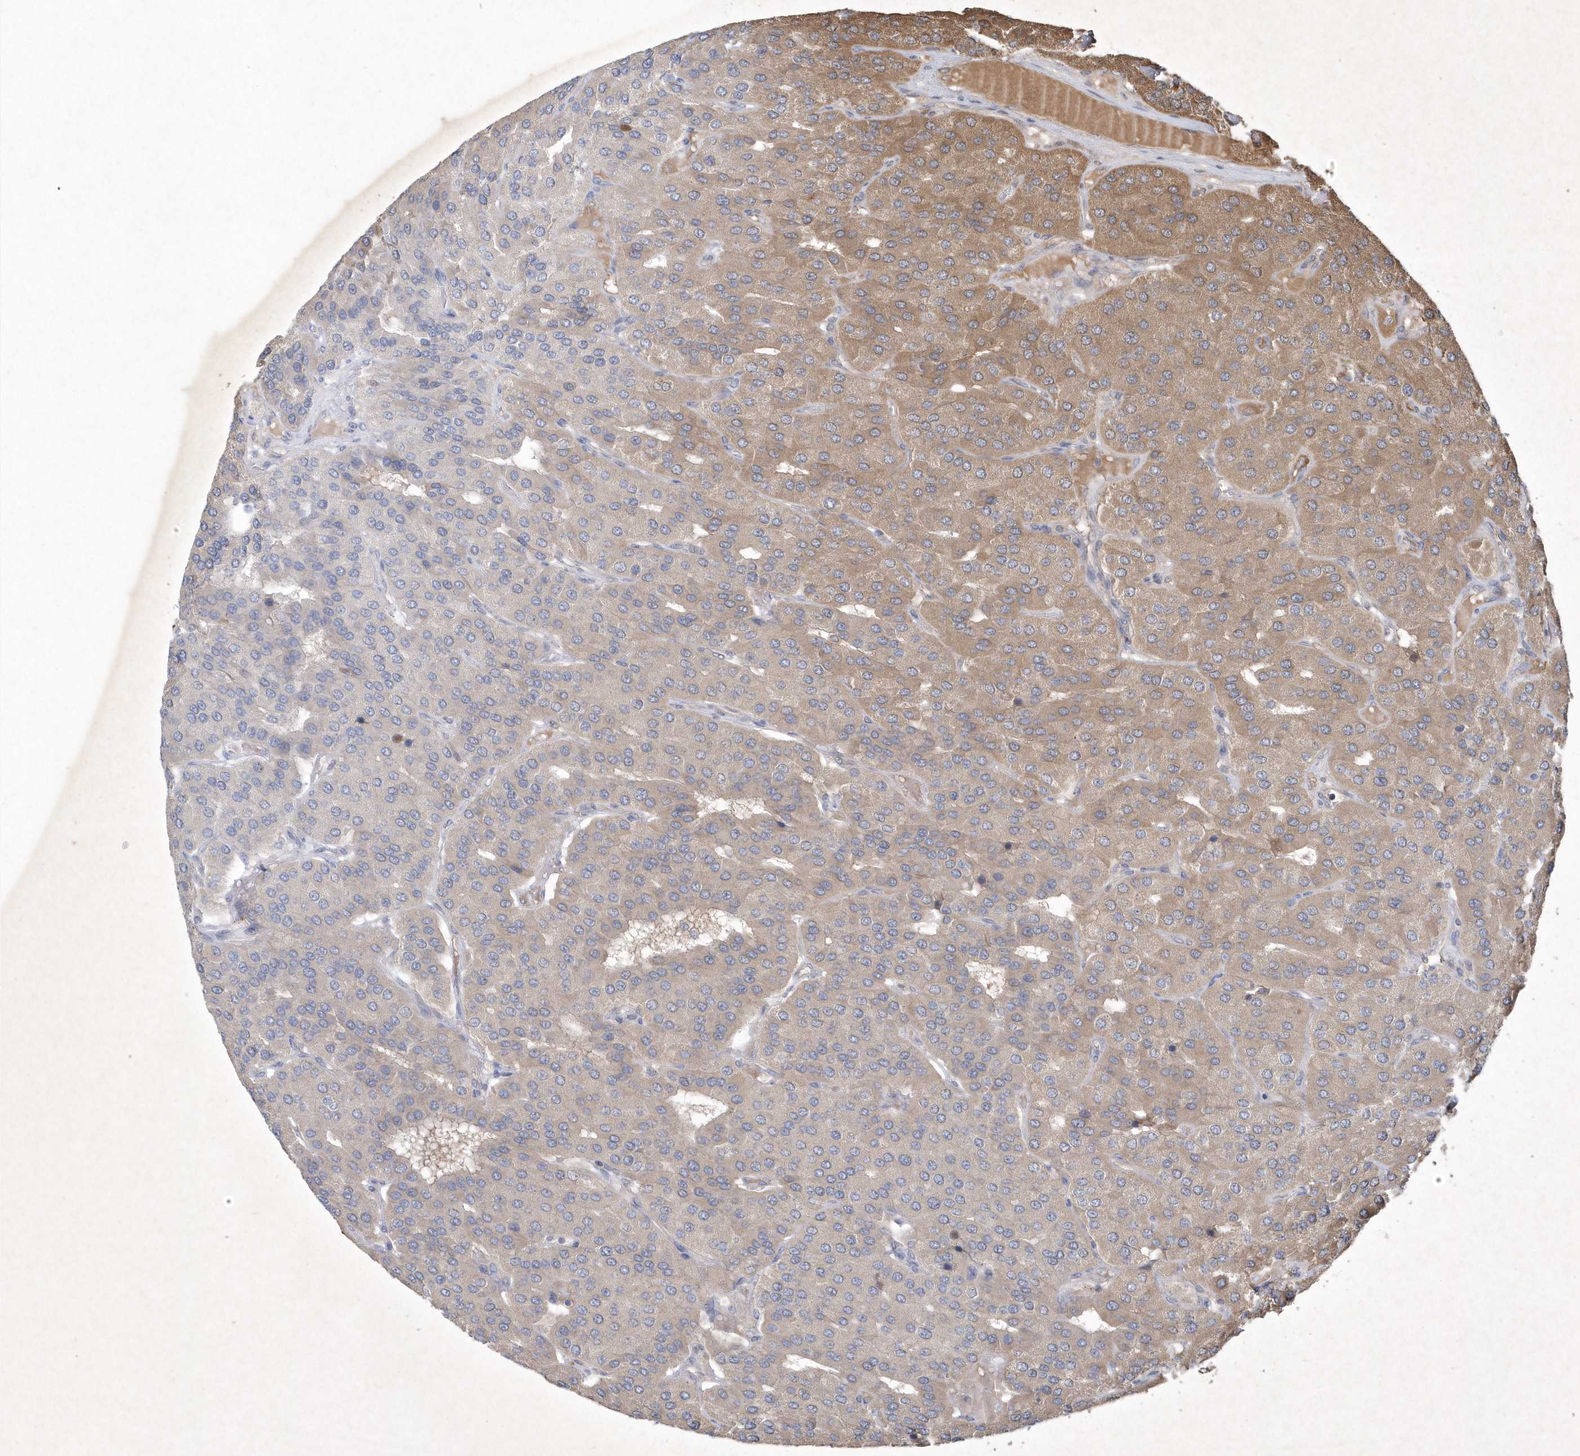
{"staining": {"intensity": "moderate", "quantity": "<25%", "location": "cytoplasmic/membranous"}, "tissue": "parathyroid gland", "cell_type": "Glandular cells", "image_type": "normal", "snomed": [{"axis": "morphology", "description": "Normal tissue, NOS"}, {"axis": "morphology", "description": "Adenoma, NOS"}, {"axis": "topography", "description": "Parathyroid gland"}], "caption": "Protein expression analysis of benign human parathyroid gland reveals moderate cytoplasmic/membranous staining in approximately <25% of glandular cells. Nuclei are stained in blue.", "gene": "AKR7A2", "patient": {"sex": "female", "age": 86}}